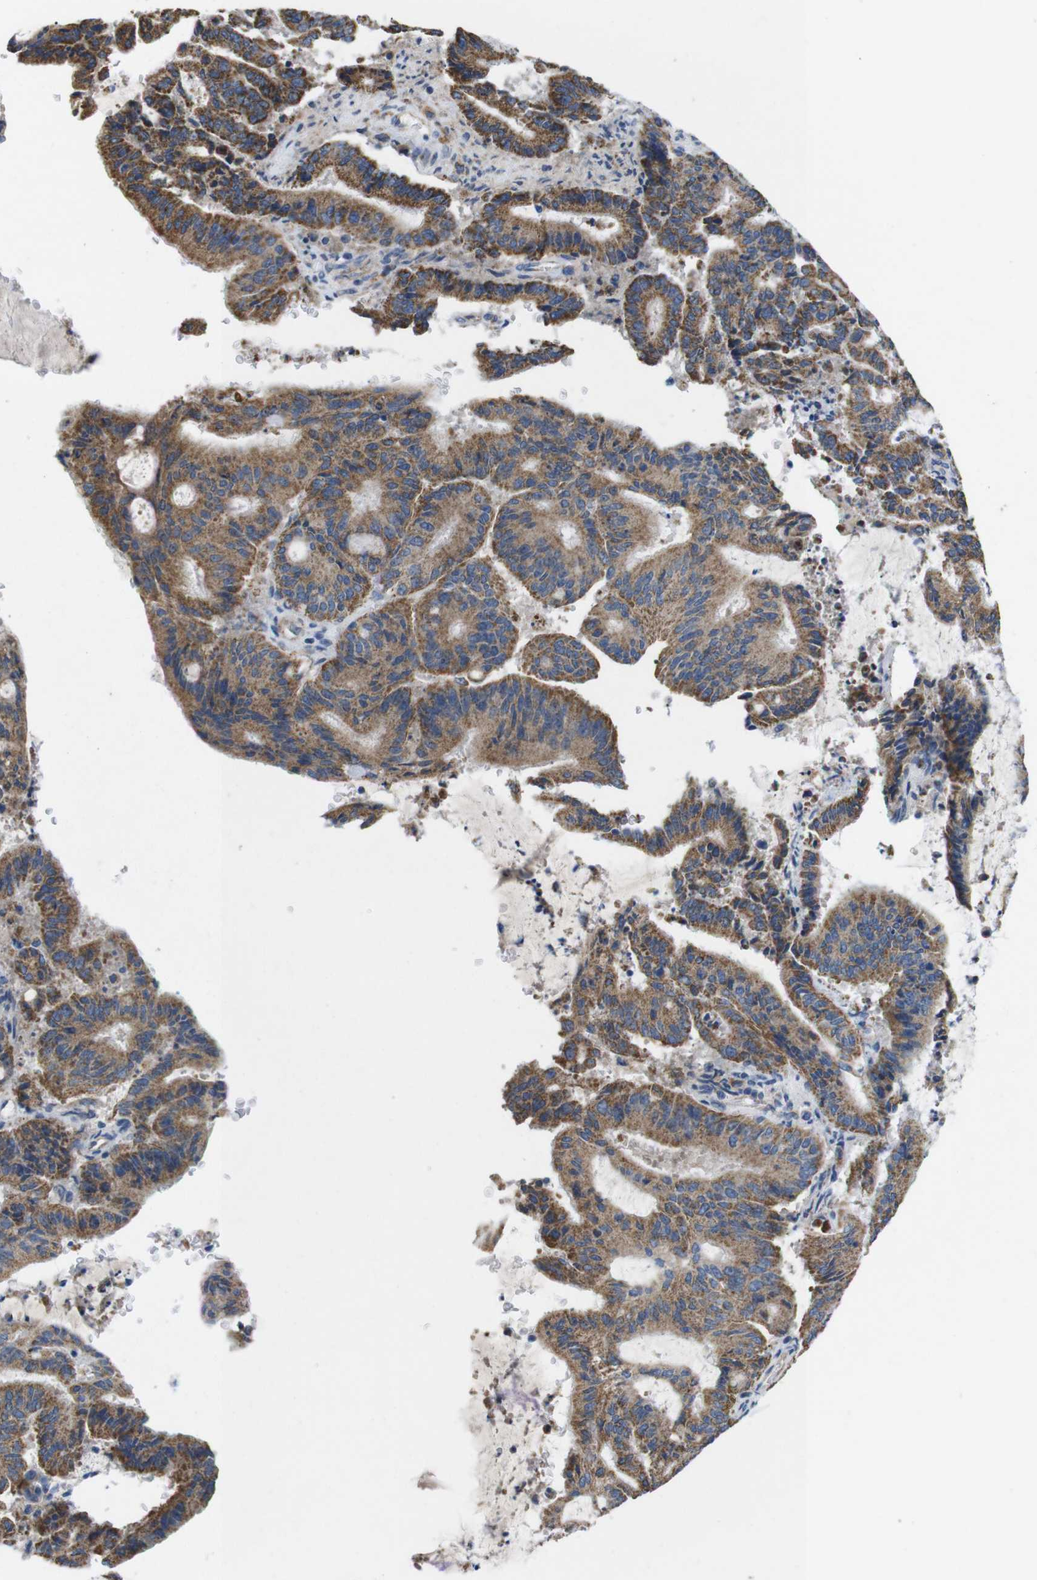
{"staining": {"intensity": "moderate", "quantity": ">75%", "location": "cytoplasmic/membranous"}, "tissue": "liver cancer", "cell_type": "Tumor cells", "image_type": "cancer", "snomed": [{"axis": "morphology", "description": "Cholangiocarcinoma"}, {"axis": "topography", "description": "Liver"}], "caption": "The micrograph demonstrates immunohistochemical staining of liver cancer (cholangiocarcinoma). There is moderate cytoplasmic/membranous positivity is present in approximately >75% of tumor cells.", "gene": "F2RL1", "patient": {"sex": "female", "age": 73}}